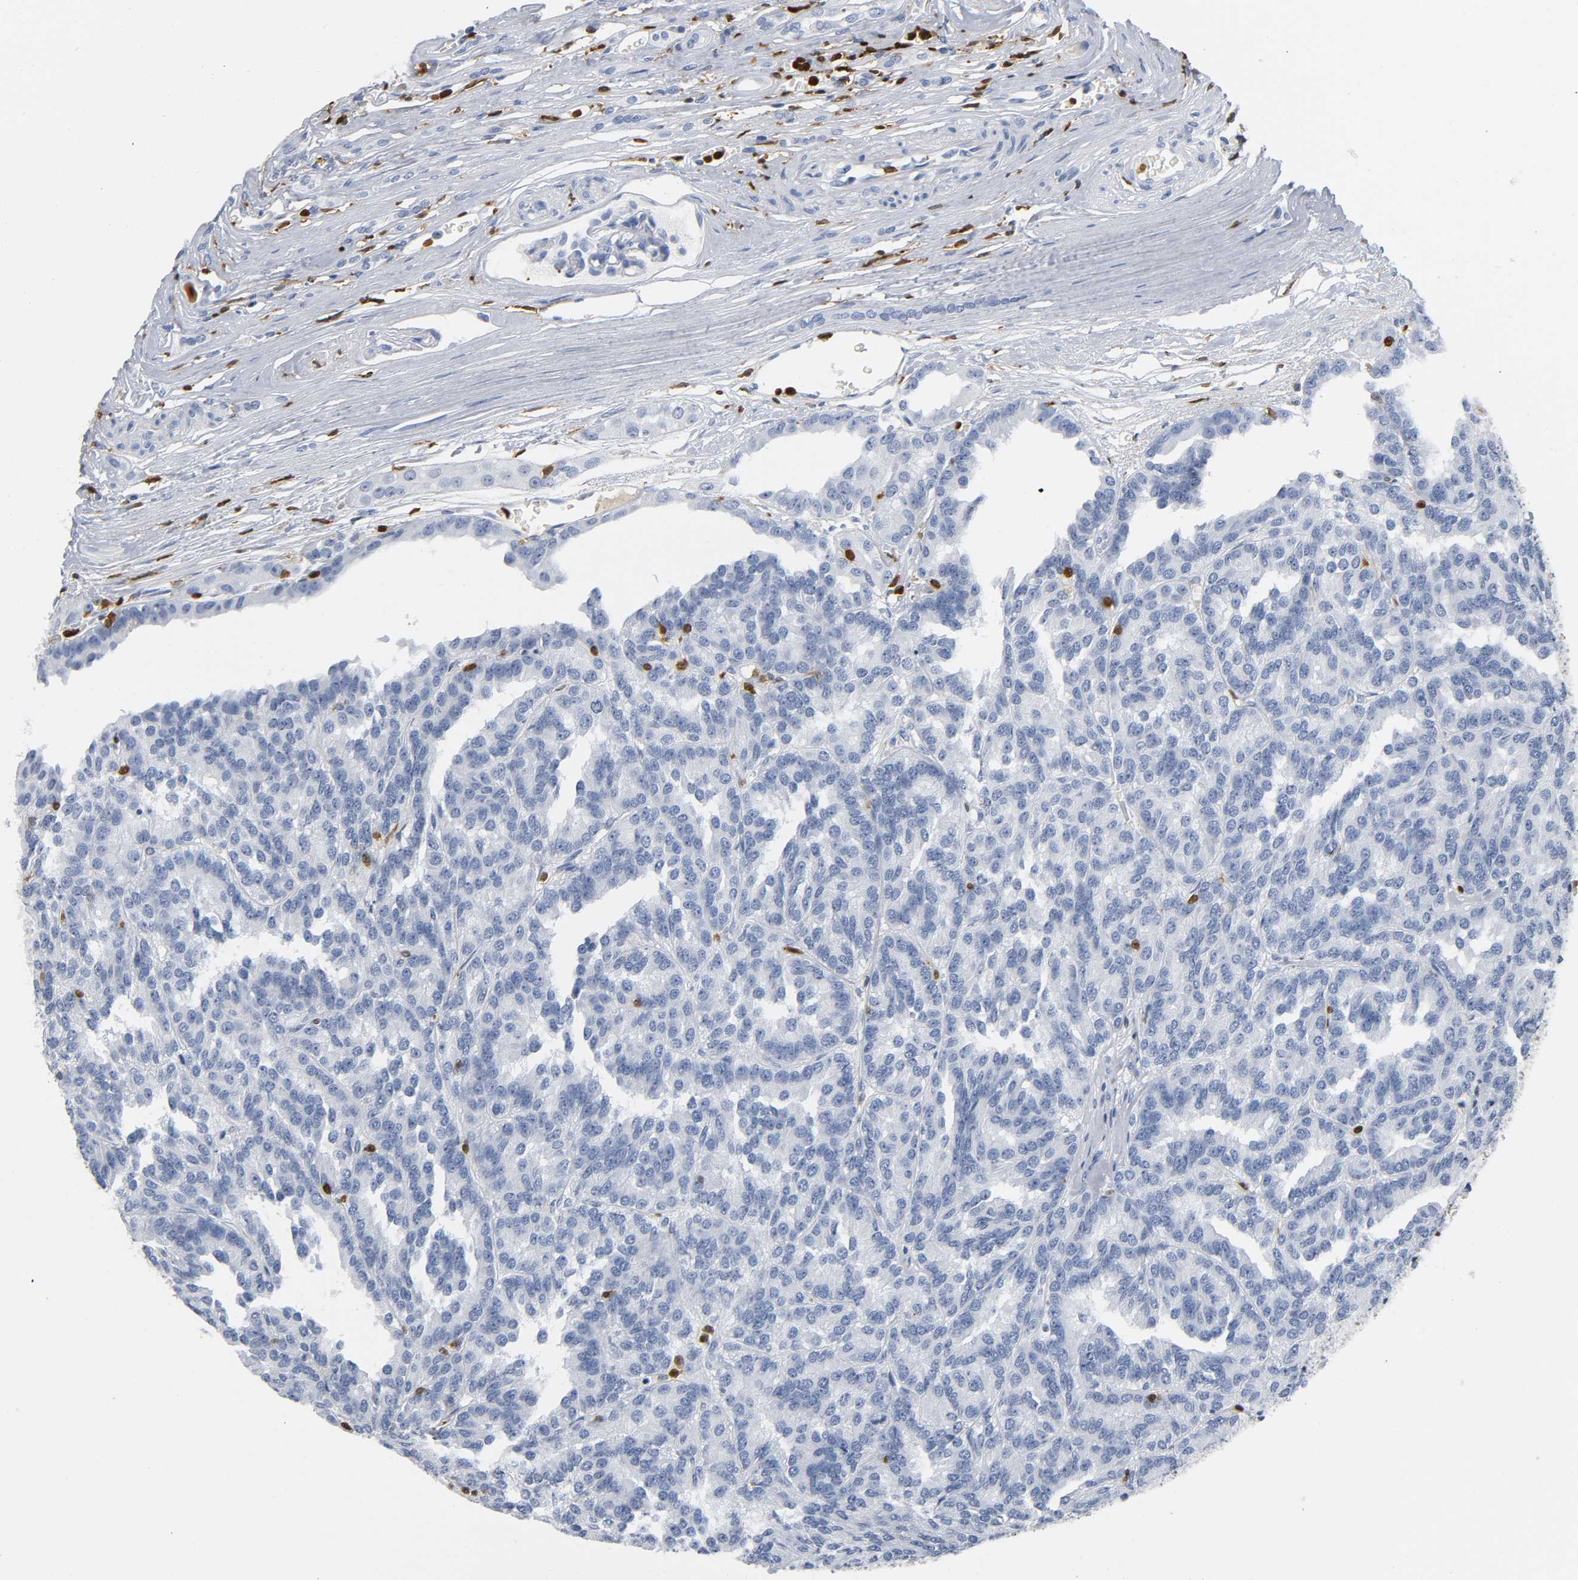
{"staining": {"intensity": "negative", "quantity": "none", "location": "none"}, "tissue": "renal cancer", "cell_type": "Tumor cells", "image_type": "cancer", "snomed": [{"axis": "morphology", "description": "Adenocarcinoma, NOS"}, {"axis": "topography", "description": "Kidney"}], "caption": "Renal cancer was stained to show a protein in brown. There is no significant expression in tumor cells.", "gene": "DOK2", "patient": {"sex": "male", "age": 46}}